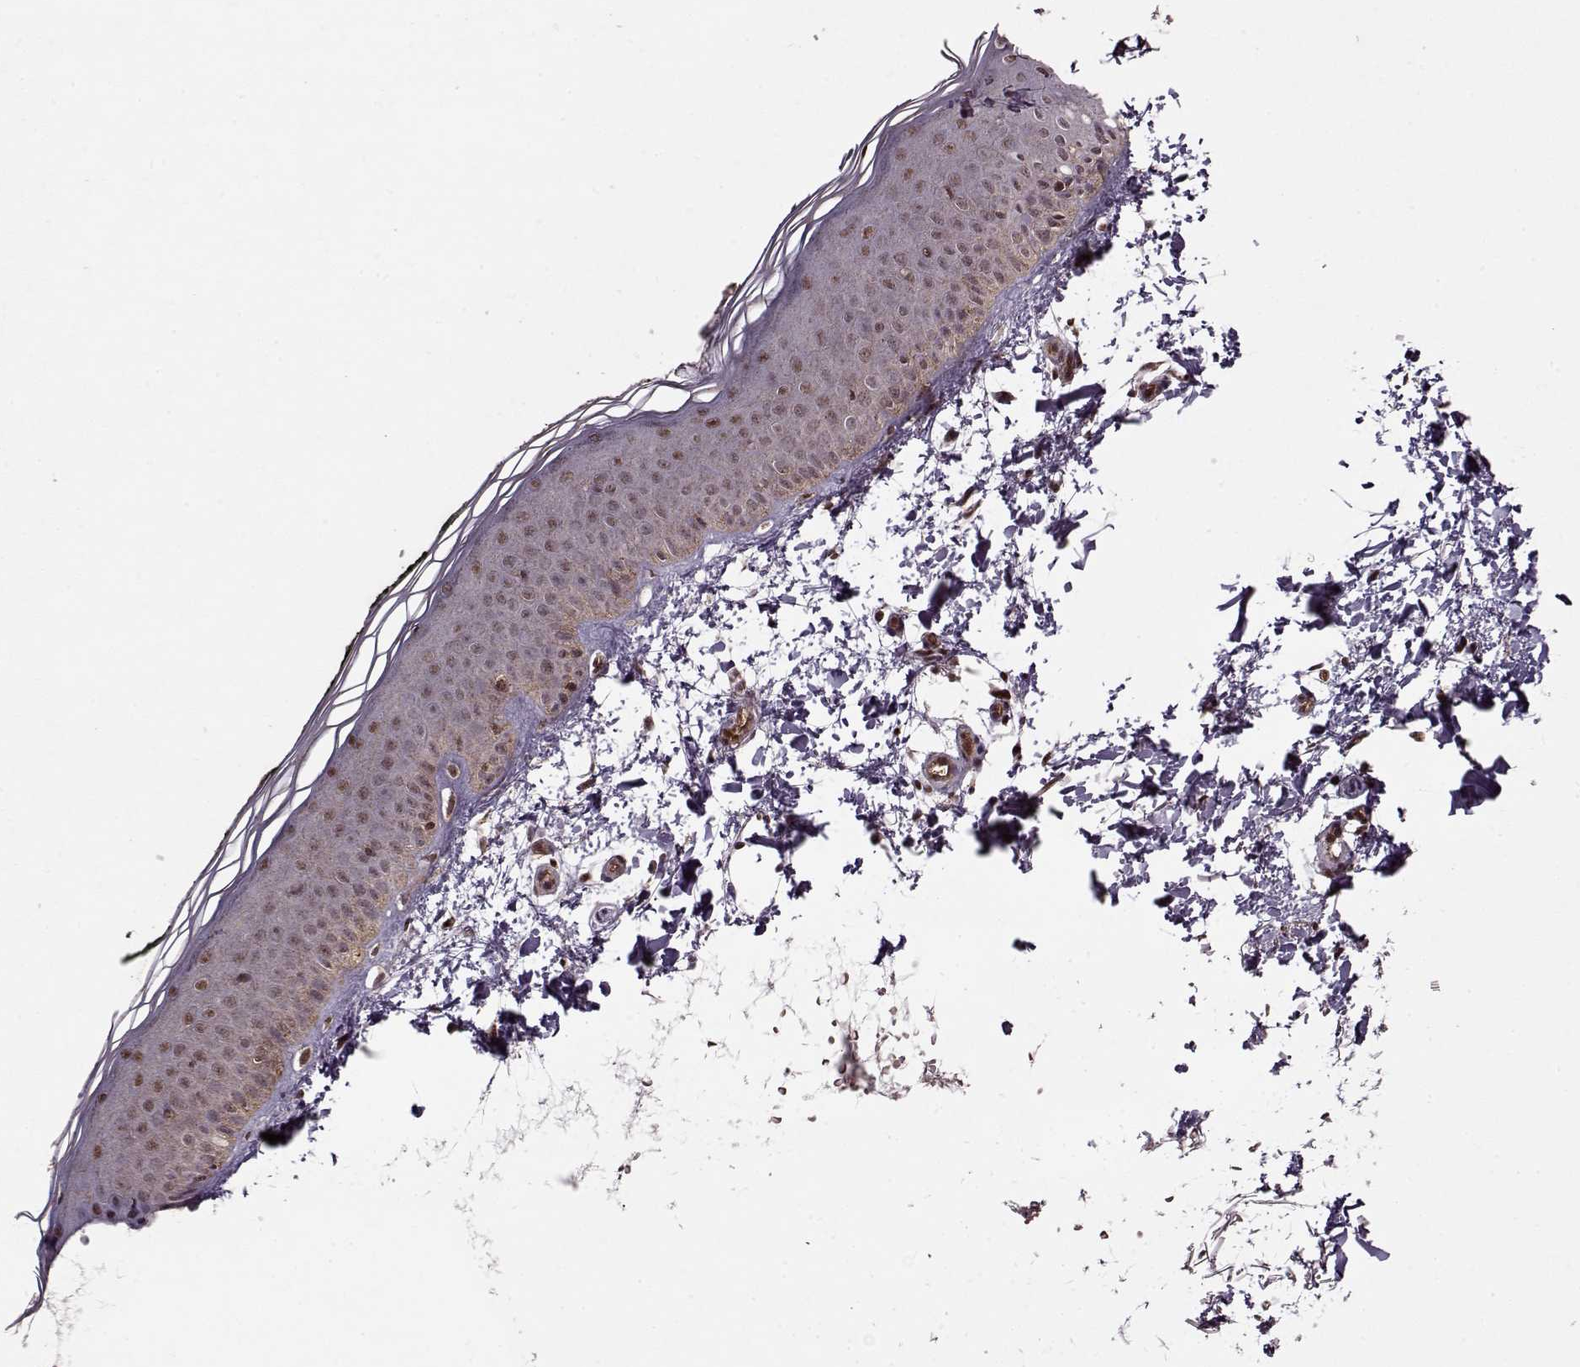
{"staining": {"intensity": "moderate", "quantity": ">75%", "location": "cytoplasmic/membranous,nuclear"}, "tissue": "skin", "cell_type": "Fibroblasts", "image_type": "normal", "snomed": [{"axis": "morphology", "description": "Normal tissue, NOS"}, {"axis": "topography", "description": "Skin"}], "caption": "This is an image of immunohistochemistry (IHC) staining of benign skin, which shows moderate positivity in the cytoplasmic/membranous,nuclear of fibroblasts.", "gene": "PSMA7", "patient": {"sex": "female", "age": 62}}